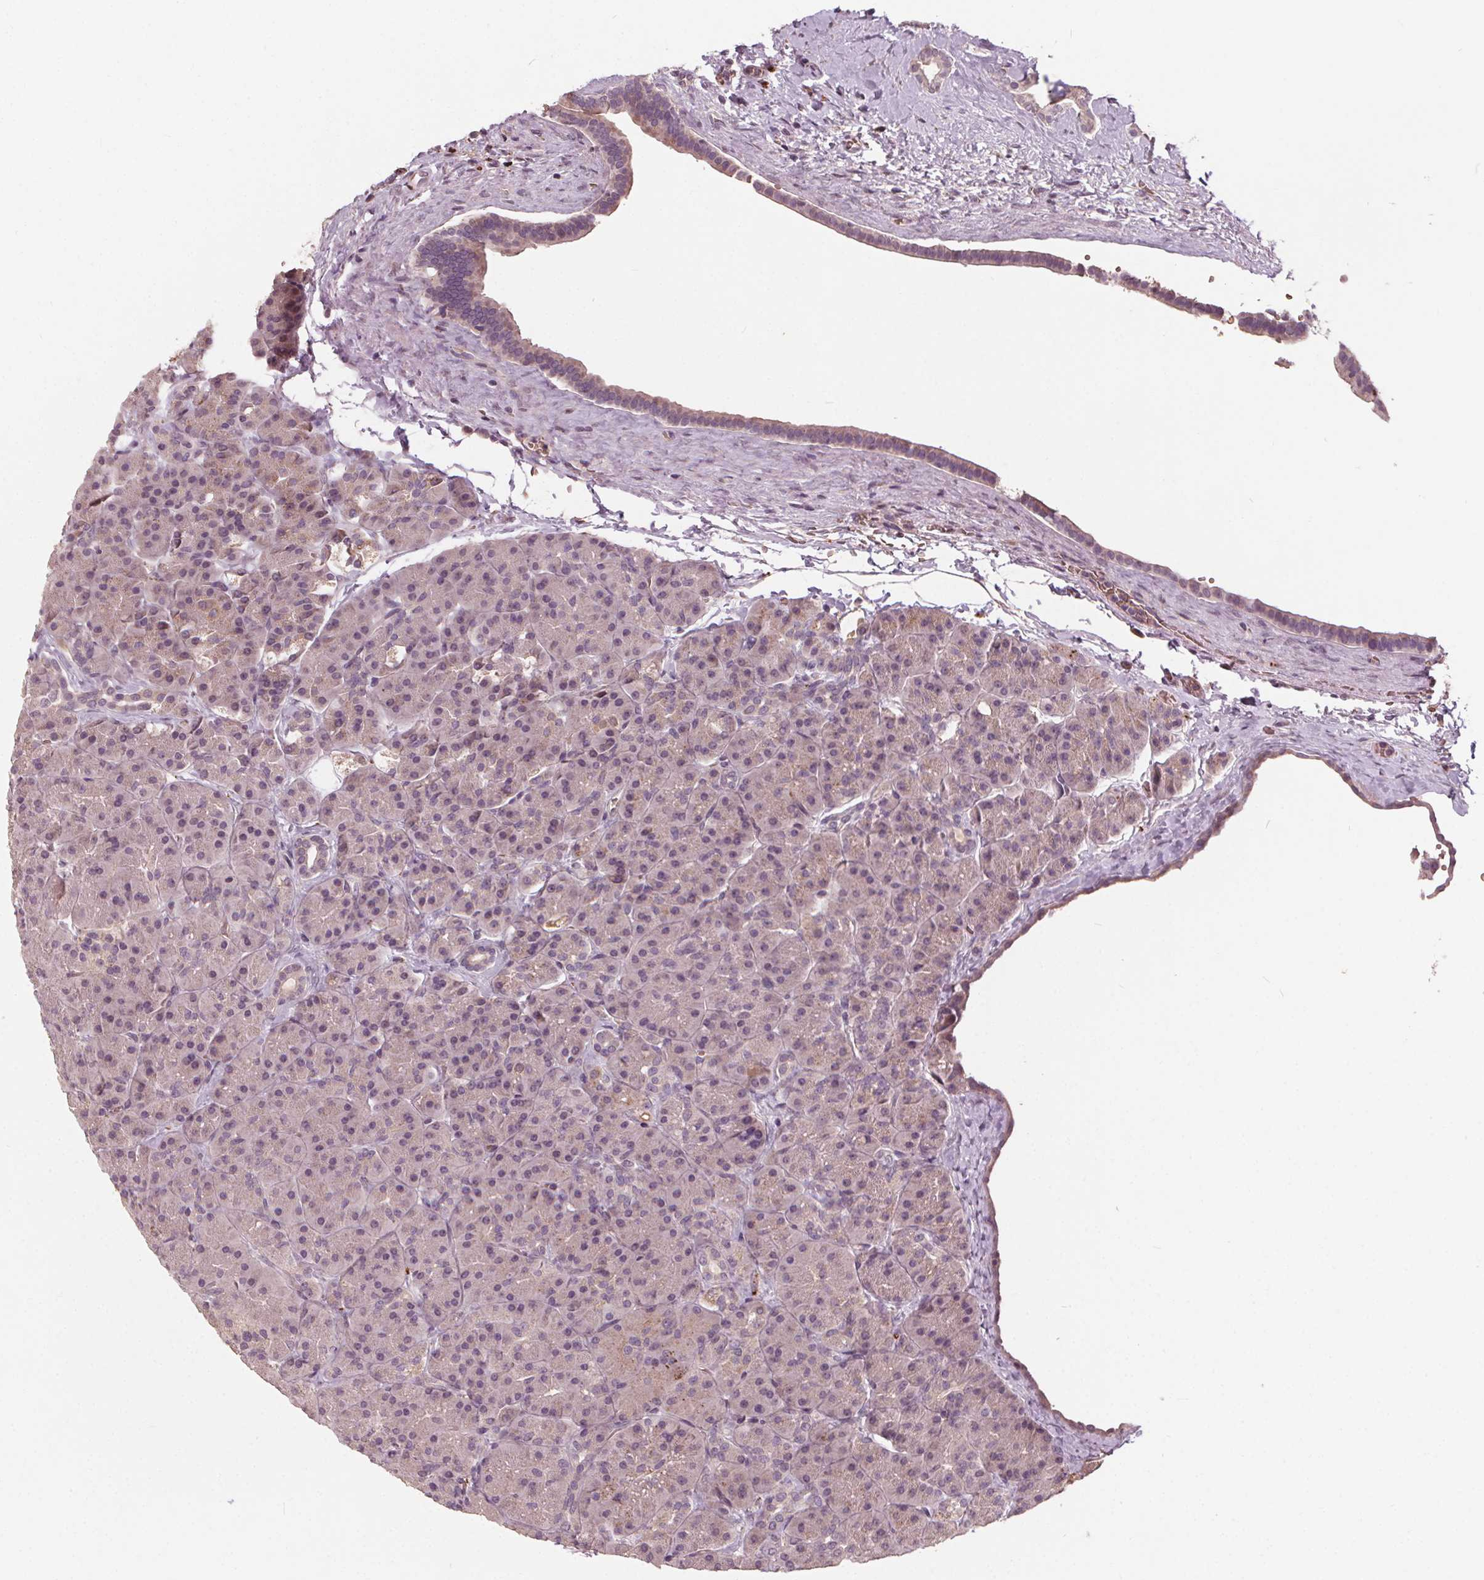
{"staining": {"intensity": "moderate", "quantity": "<25%", "location": "cytoplasmic/membranous"}, "tissue": "pancreas", "cell_type": "Exocrine glandular cells", "image_type": "normal", "snomed": [{"axis": "morphology", "description": "Normal tissue, NOS"}, {"axis": "topography", "description": "Pancreas"}], "caption": "Exocrine glandular cells reveal moderate cytoplasmic/membranous expression in about <25% of cells in normal pancreas. (Stains: DAB (3,3'-diaminobenzidine) in brown, nuclei in blue, Microscopy: brightfield microscopy at high magnification).", "gene": "IPO13", "patient": {"sex": "male", "age": 57}}